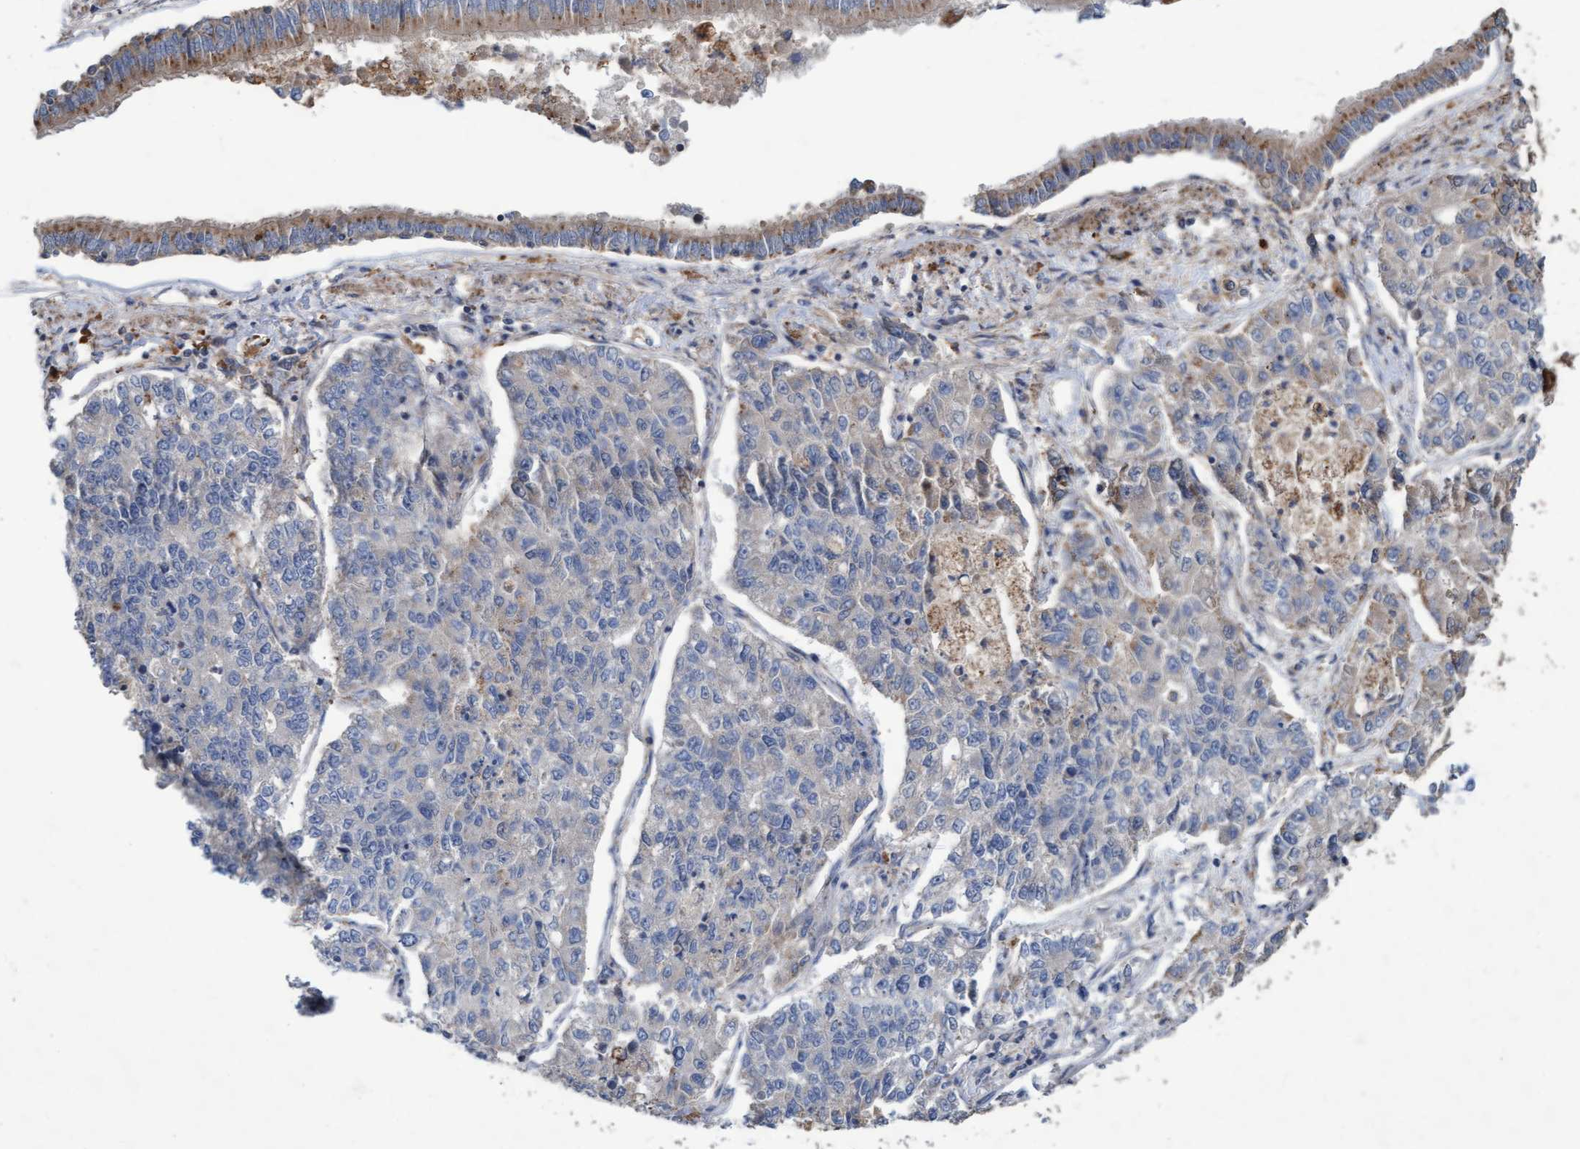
{"staining": {"intensity": "negative", "quantity": "none", "location": "none"}, "tissue": "lung cancer", "cell_type": "Tumor cells", "image_type": "cancer", "snomed": [{"axis": "morphology", "description": "Adenocarcinoma, NOS"}, {"axis": "topography", "description": "Lung"}], "caption": "Tumor cells are negative for brown protein staining in lung adenocarcinoma. Brightfield microscopy of IHC stained with DAB (3,3'-diaminobenzidine) (brown) and hematoxylin (blue), captured at high magnification.", "gene": "ABCF2", "patient": {"sex": "male", "age": 49}}